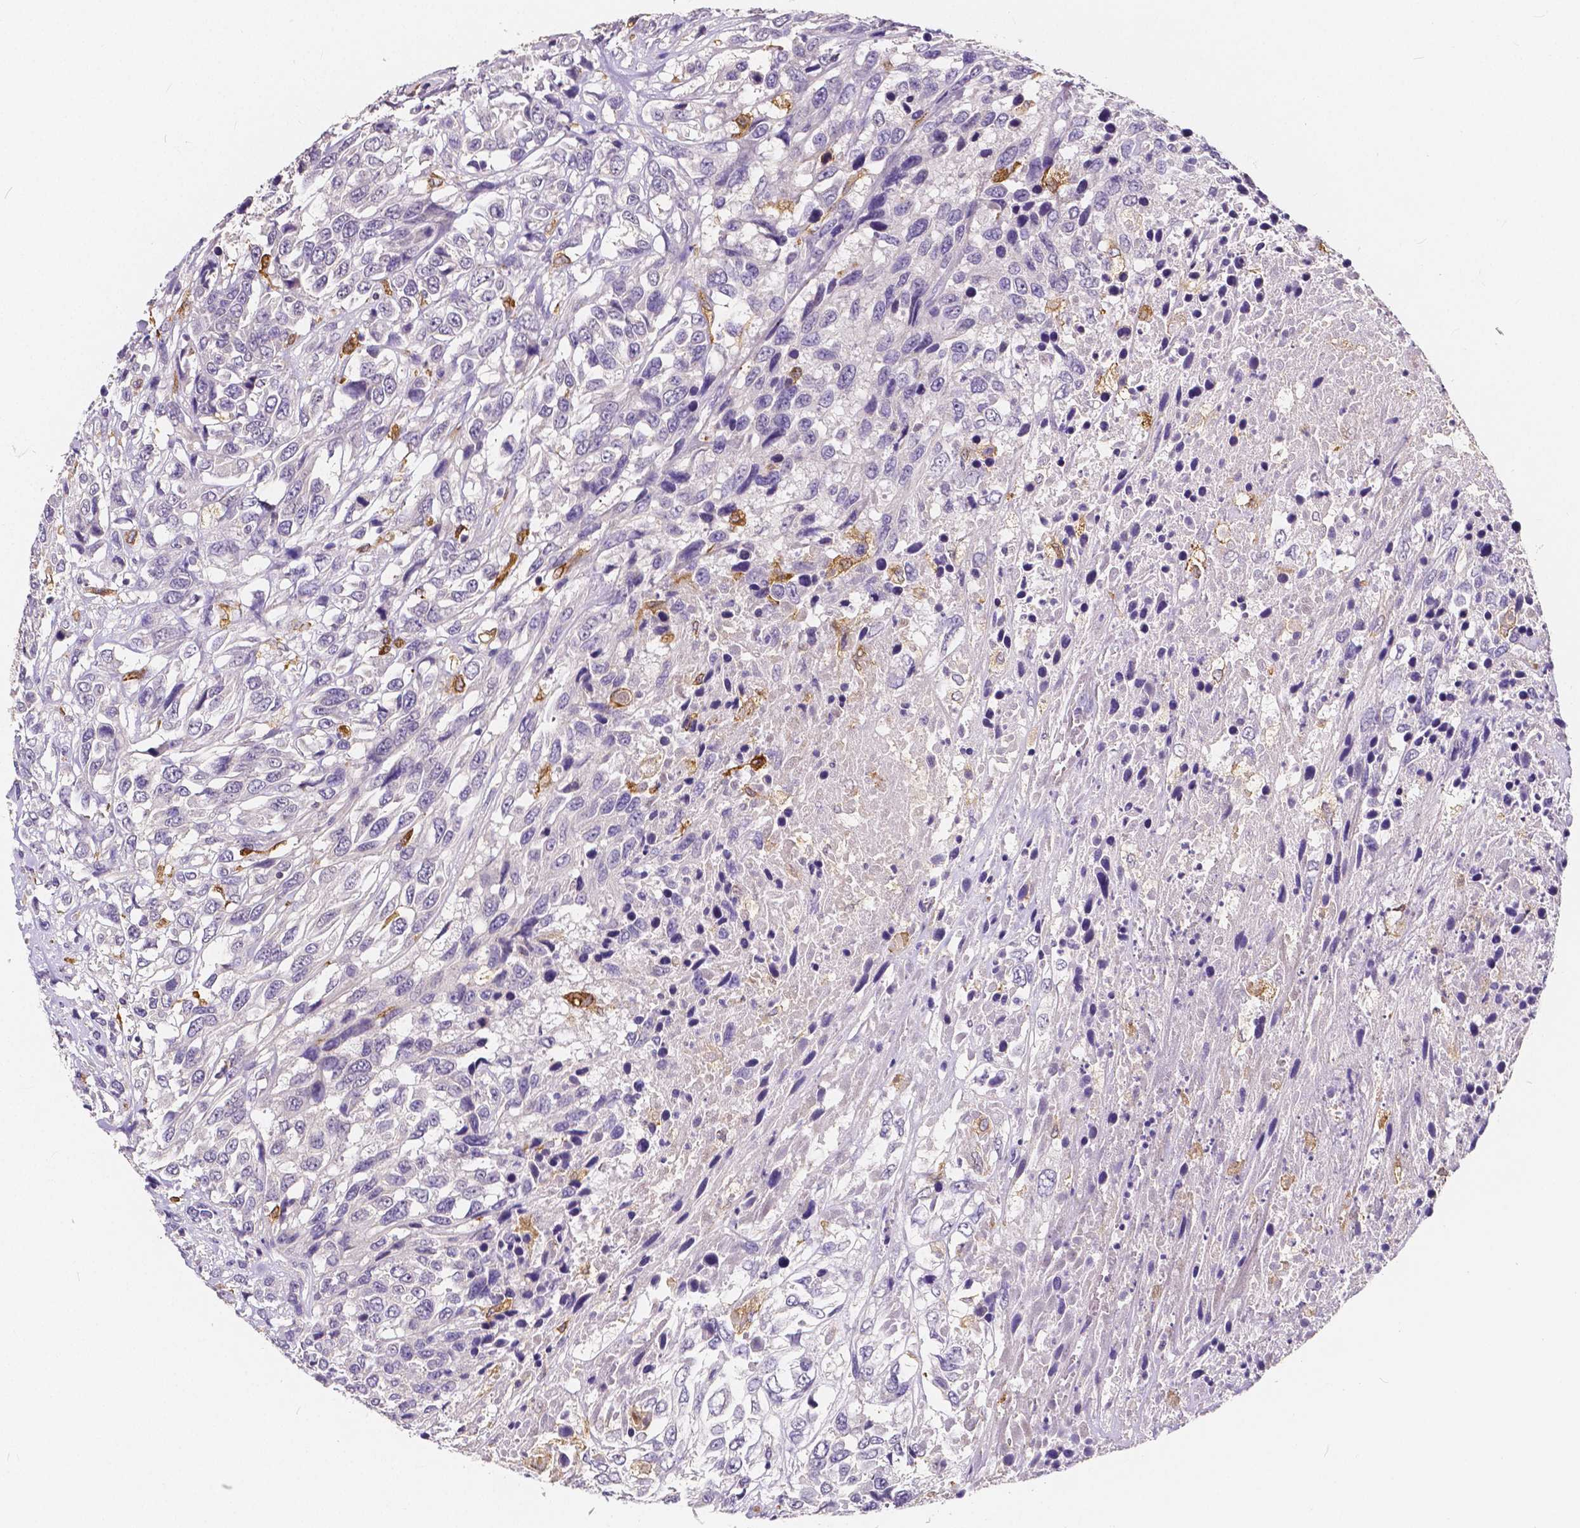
{"staining": {"intensity": "negative", "quantity": "none", "location": "none"}, "tissue": "urothelial cancer", "cell_type": "Tumor cells", "image_type": "cancer", "snomed": [{"axis": "morphology", "description": "Urothelial carcinoma, High grade"}, {"axis": "topography", "description": "Urinary bladder"}], "caption": "Immunohistochemical staining of urothelial cancer shows no significant positivity in tumor cells.", "gene": "ACP5", "patient": {"sex": "female", "age": 70}}